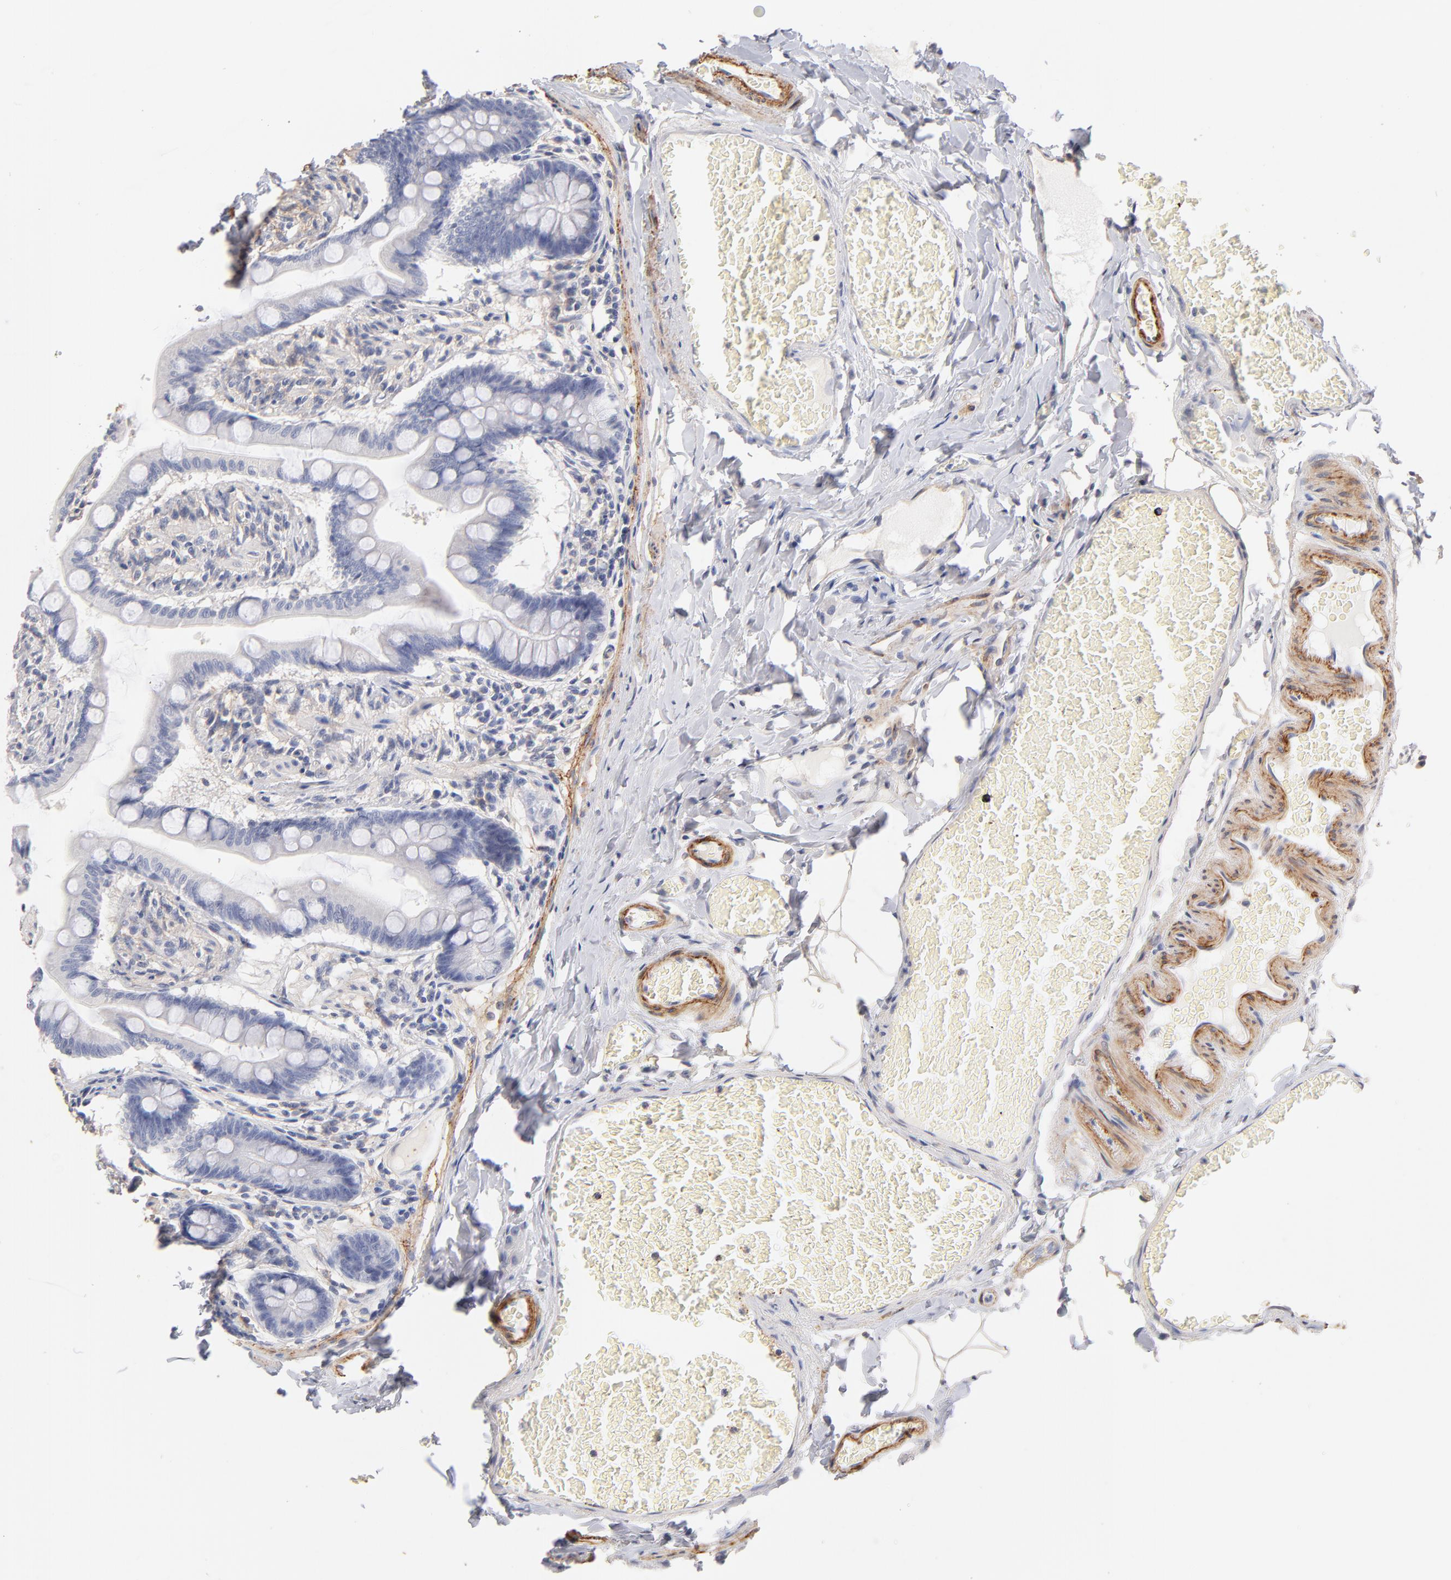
{"staining": {"intensity": "negative", "quantity": "none", "location": "none"}, "tissue": "small intestine", "cell_type": "Glandular cells", "image_type": "normal", "snomed": [{"axis": "morphology", "description": "Normal tissue, NOS"}, {"axis": "topography", "description": "Small intestine"}], "caption": "IHC histopathology image of unremarkable small intestine: human small intestine stained with DAB shows no significant protein staining in glandular cells.", "gene": "ITGA8", "patient": {"sex": "male", "age": 41}}